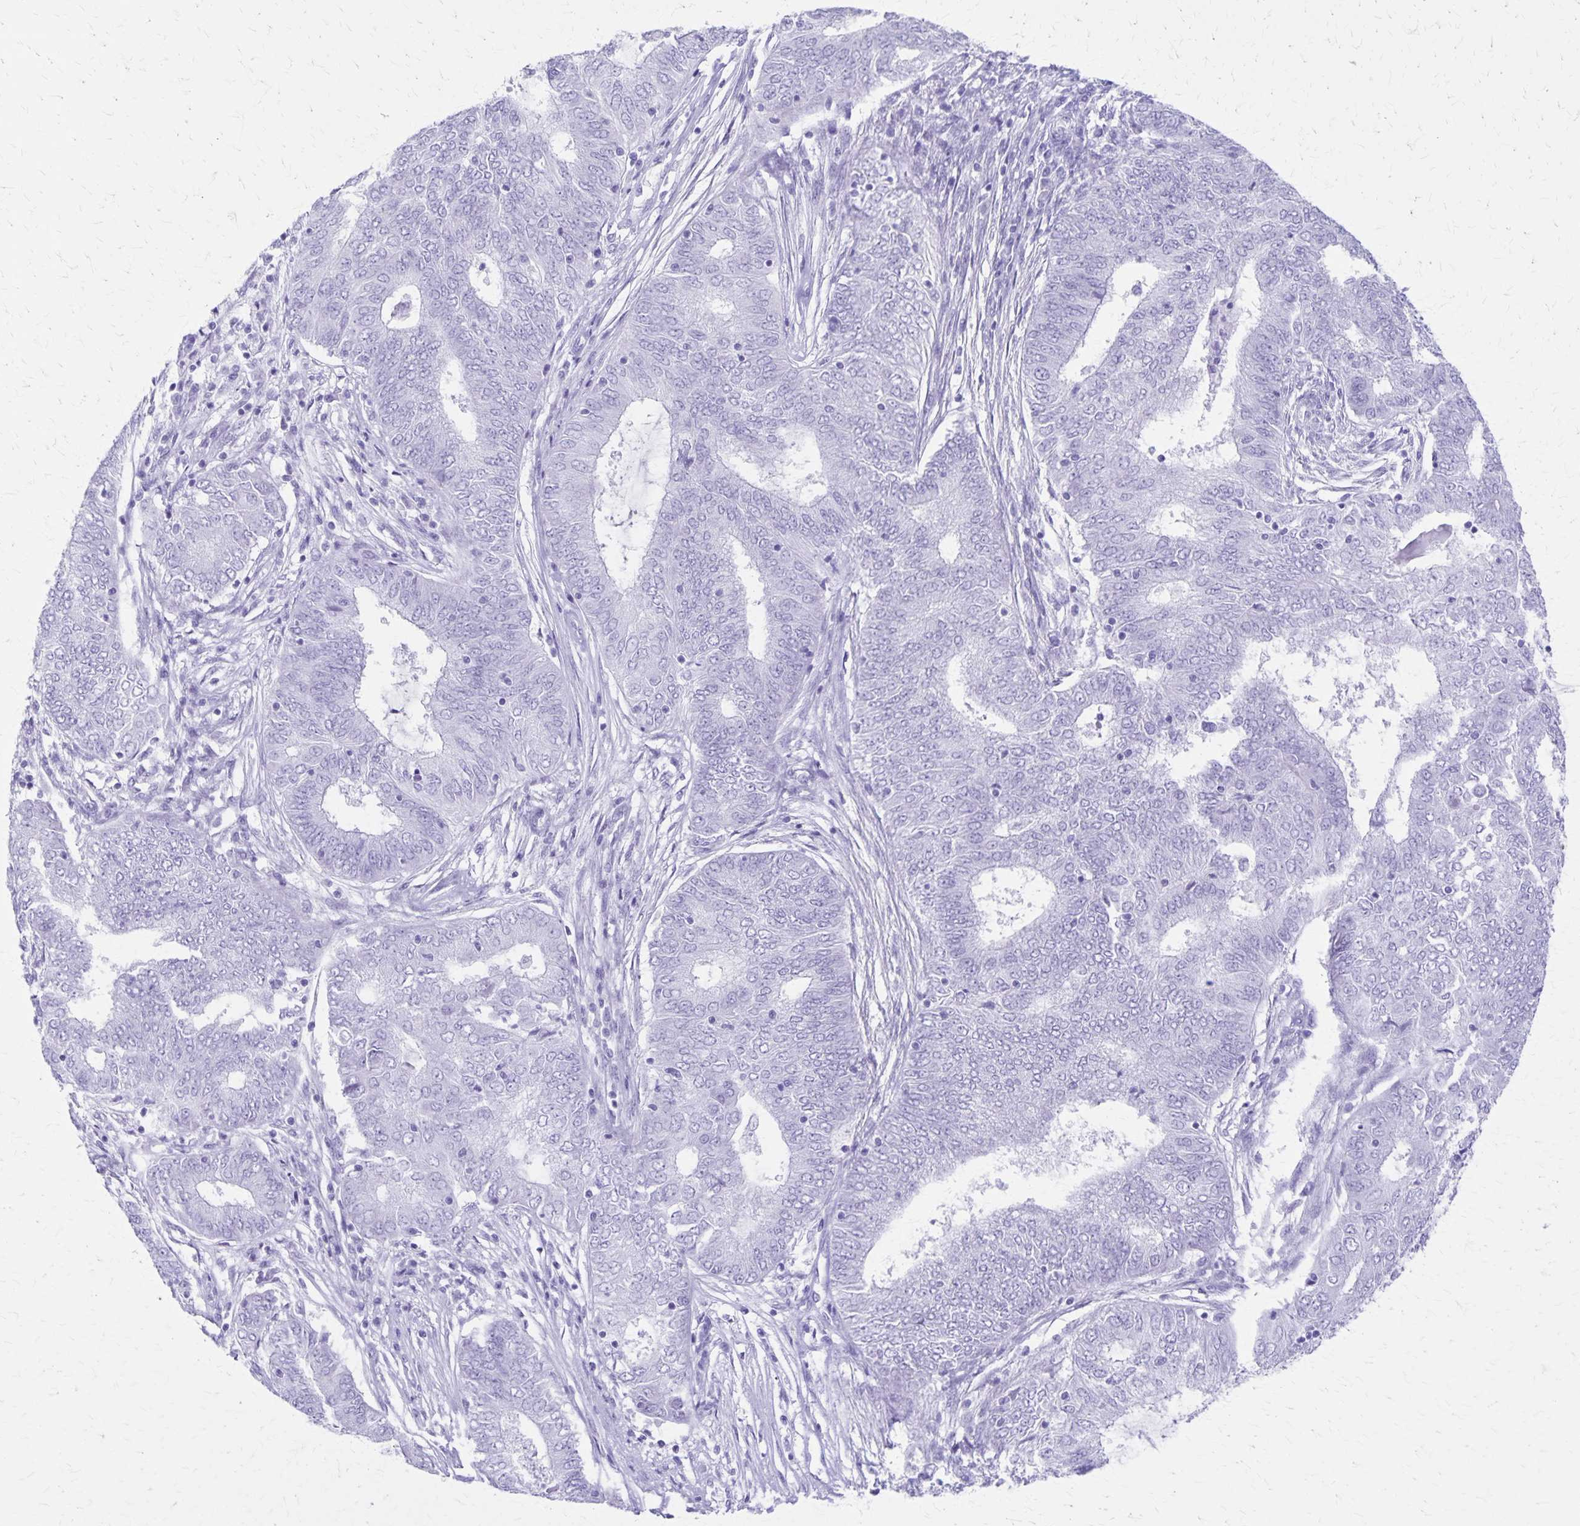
{"staining": {"intensity": "negative", "quantity": "none", "location": "none"}, "tissue": "endometrial cancer", "cell_type": "Tumor cells", "image_type": "cancer", "snomed": [{"axis": "morphology", "description": "Adenocarcinoma, NOS"}, {"axis": "topography", "description": "Endometrium"}], "caption": "Tumor cells show no significant expression in endometrial cancer.", "gene": "DEFA5", "patient": {"sex": "female", "age": 62}}